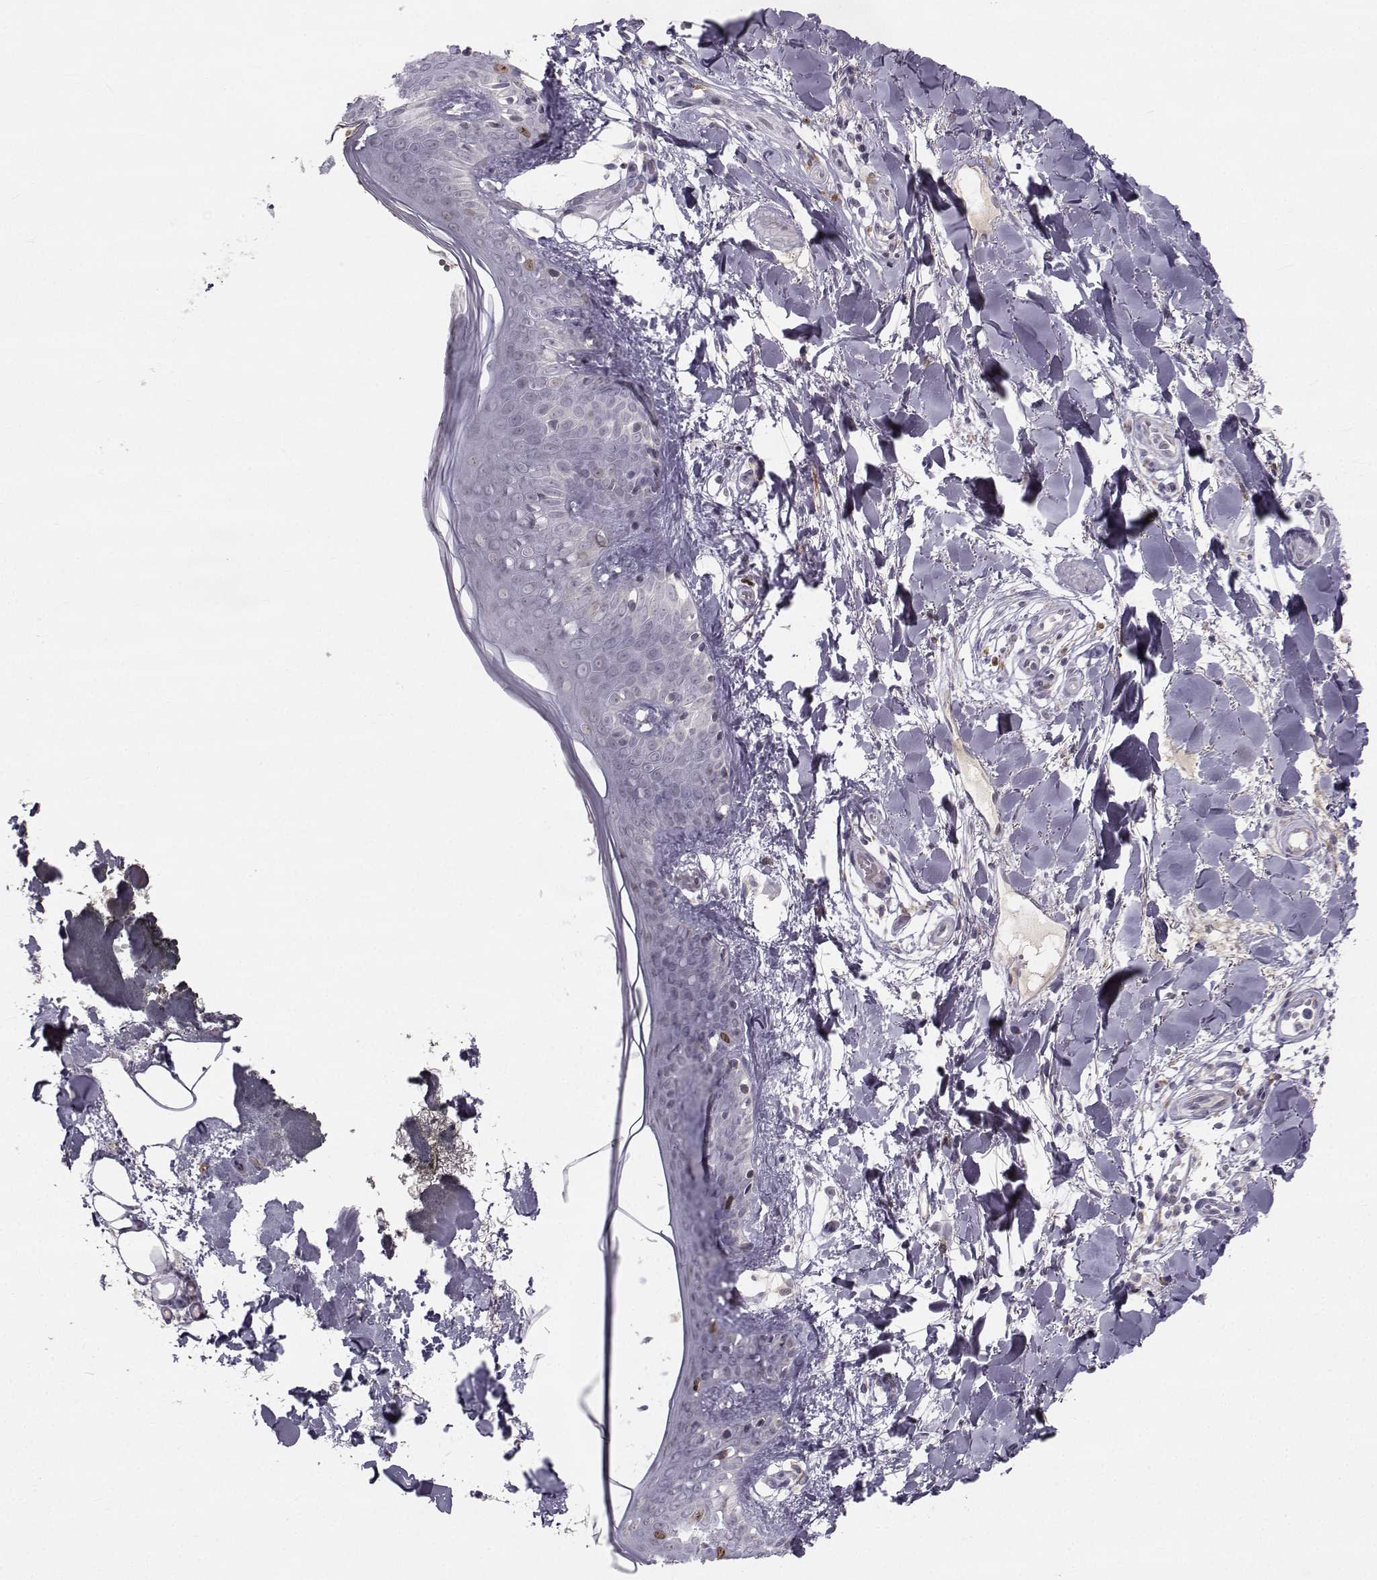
{"staining": {"intensity": "negative", "quantity": "none", "location": "none"}, "tissue": "skin", "cell_type": "Fibroblasts", "image_type": "normal", "snomed": [{"axis": "morphology", "description": "Normal tissue, NOS"}, {"axis": "topography", "description": "Skin"}], "caption": "Fibroblasts show no significant protein staining in unremarkable skin. (DAB IHC visualized using brightfield microscopy, high magnification).", "gene": "LRP8", "patient": {"sex": "female", "age": 34}}